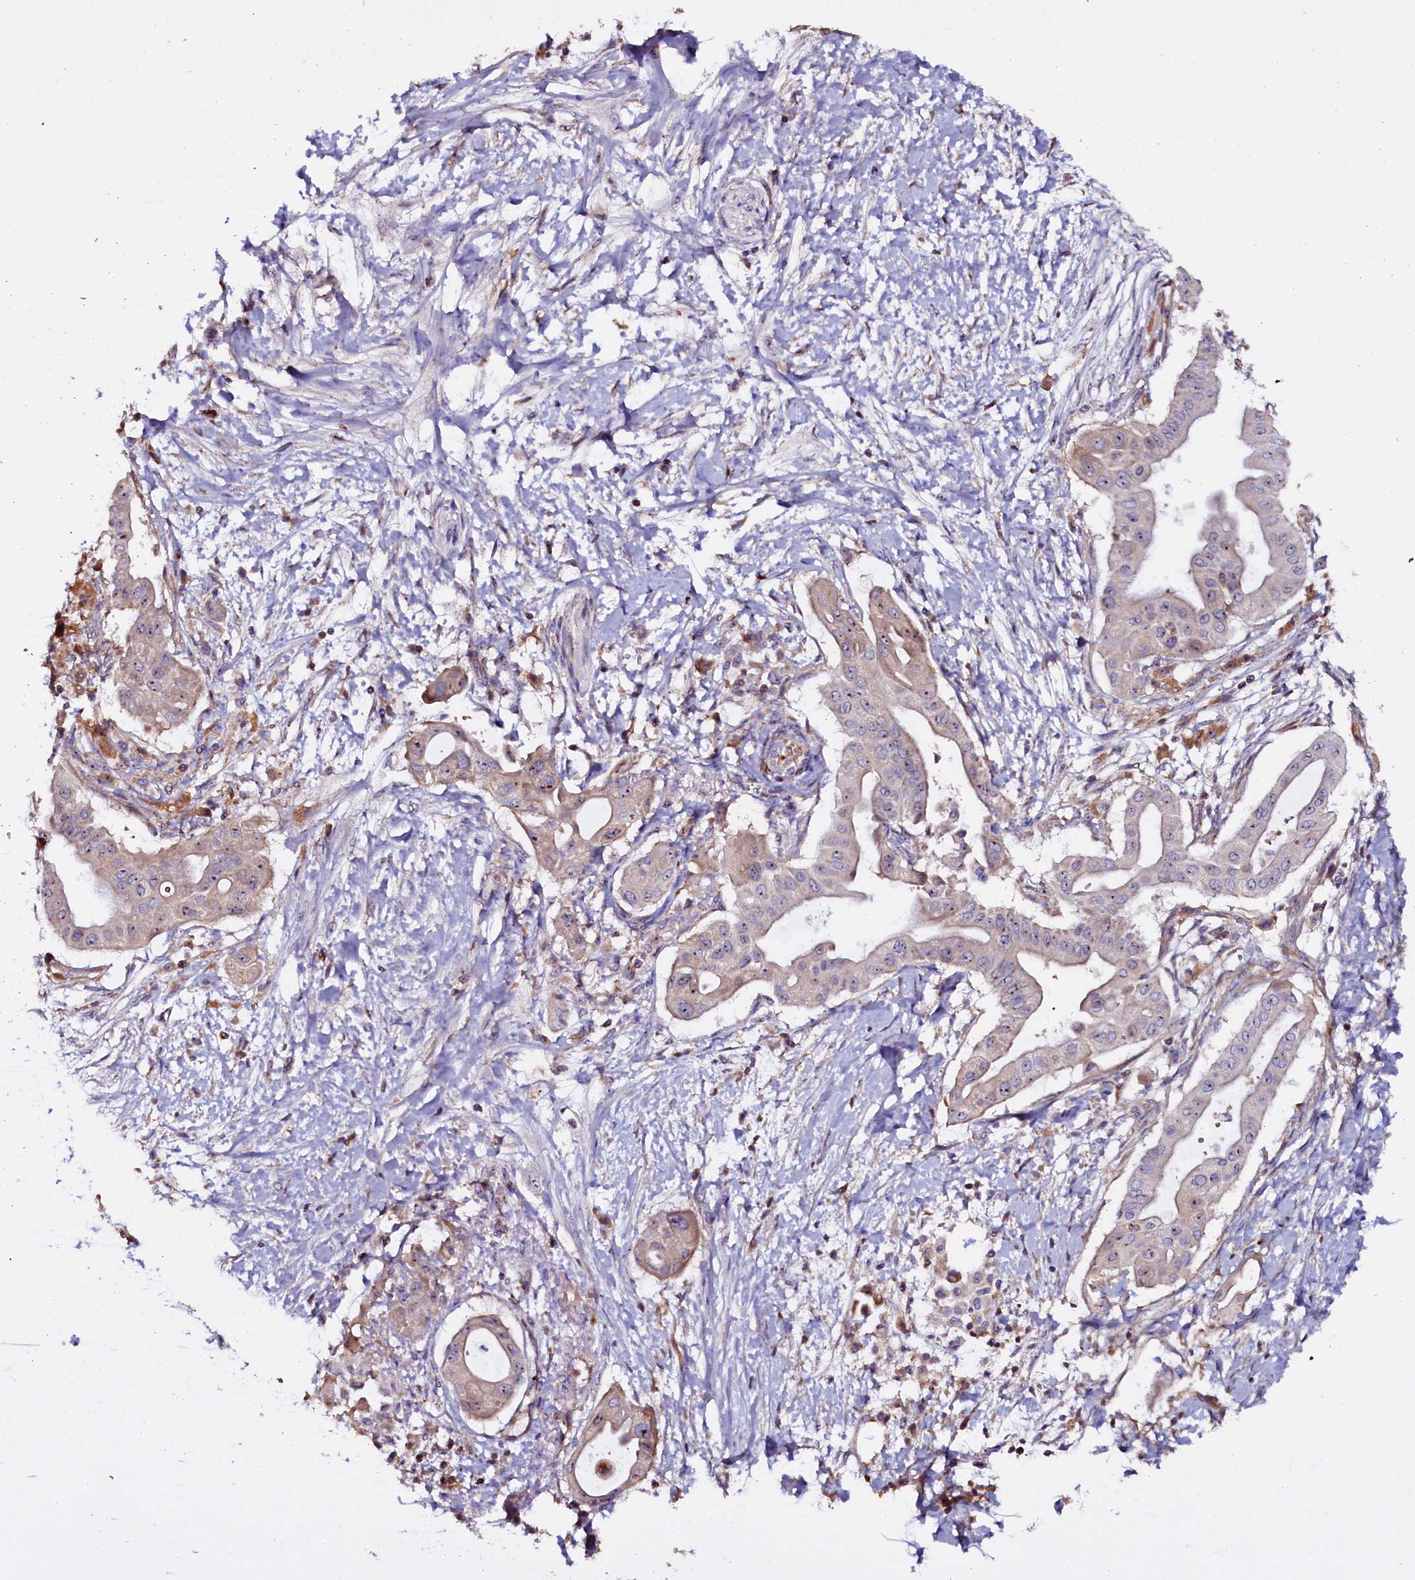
{"staining": {"intensity": "weak", "quantity": ">75%", "location": "cytoplasmic/membranous,nuclear"}, "tissue": "pancreatic cancer", "cell_type": "Tumor cells", "image_type": "cancer", "snomed": [{"axis": "morphology", "description": "Adenocarcinoma, NOS"}, {"axis": "topography", "description": "Pancreas"}], "caption": "High-magnification brightfield microscopy of pancreatic cancer stained with DAB (brown) and counterstained with hematoxylin (blue). tumor cells exhibit weak cytoplasmic/membranous and nuclear expression is present in approximately>75% of cells.", "gene": "NAA80", "patient": {"sex": "male", "age": 68}}